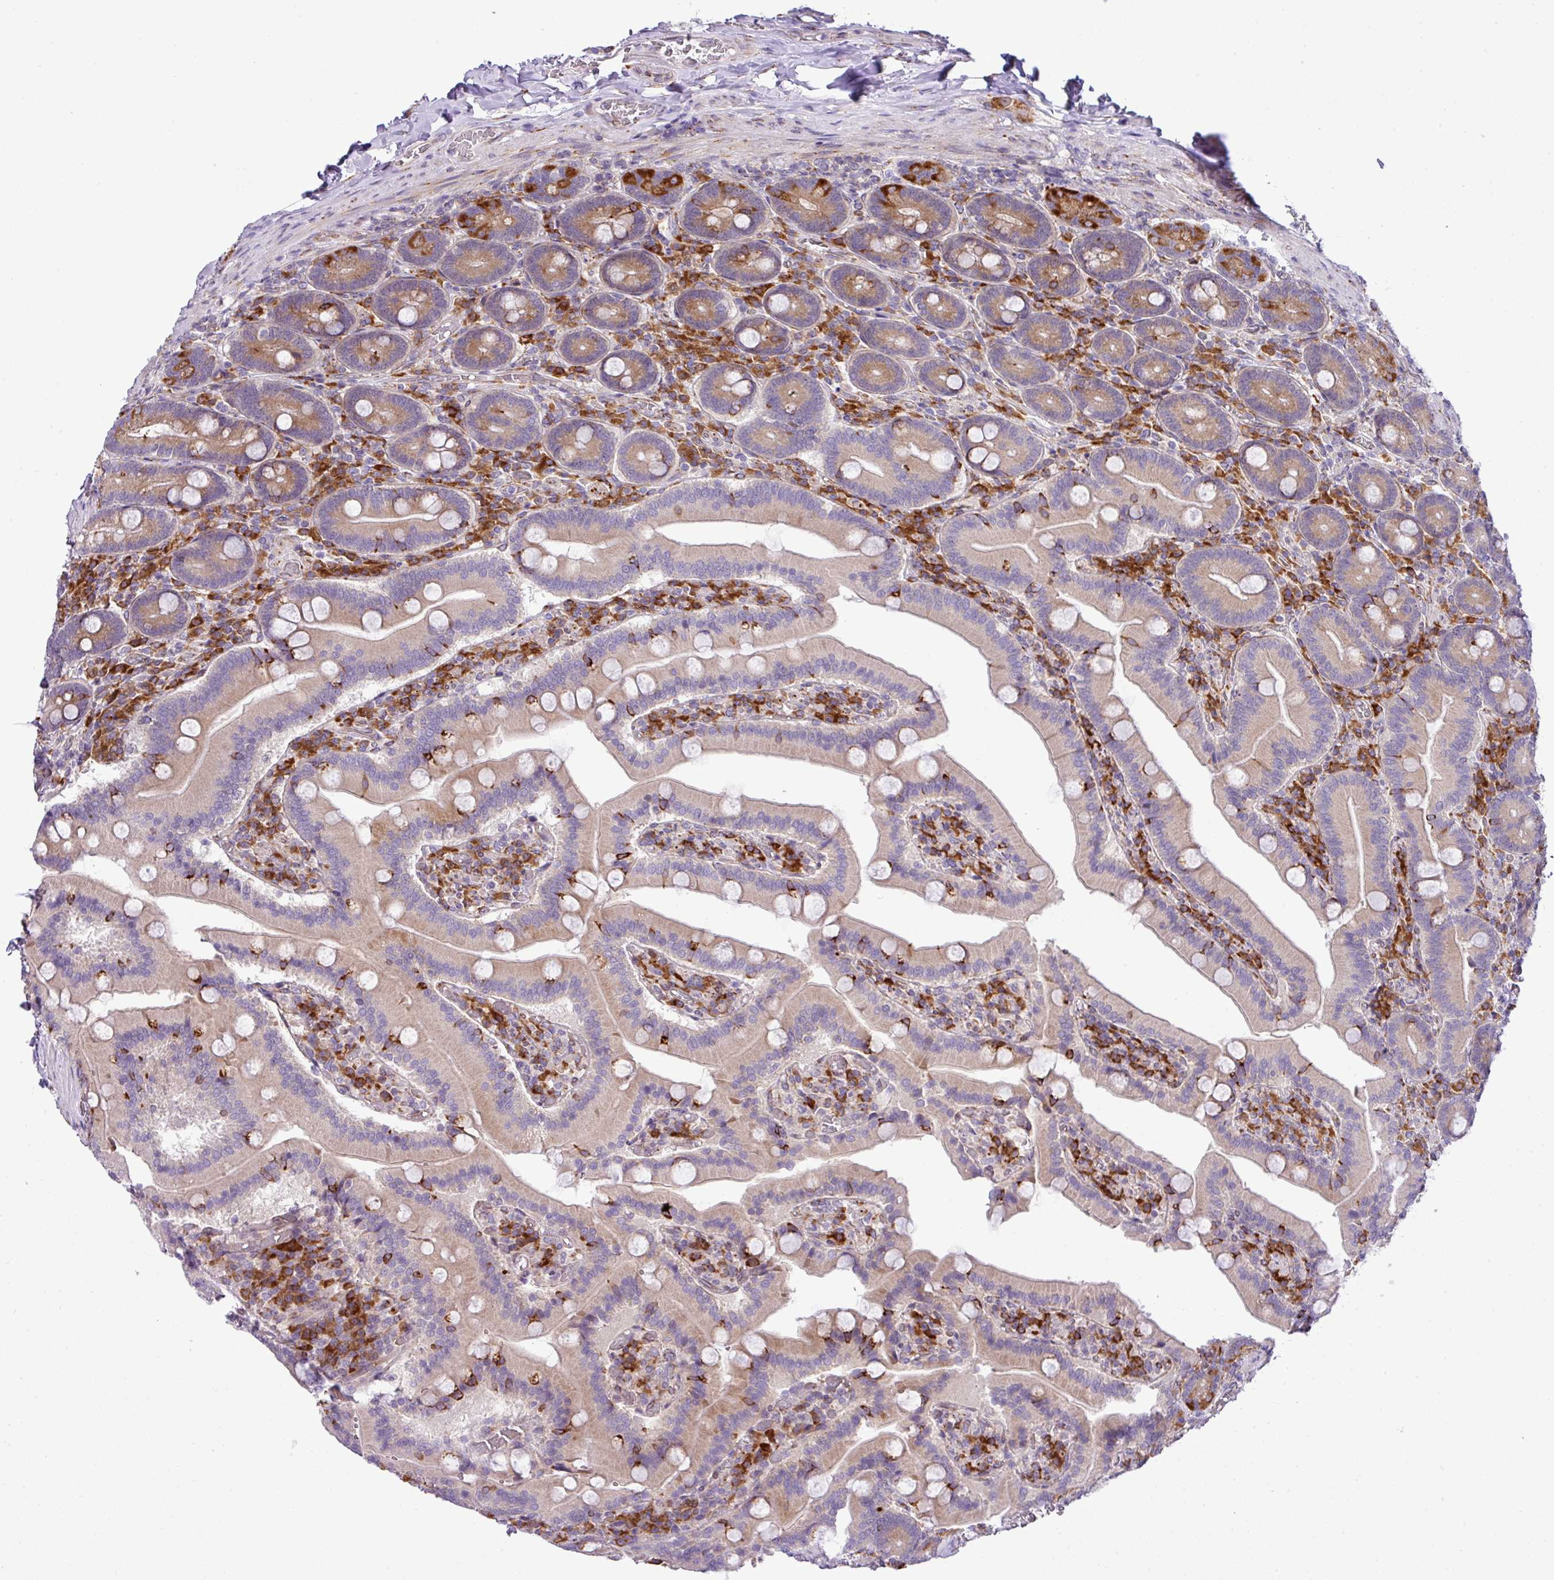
{"staining": {"intensity": "moderate", "quantity": "25%-75%", "location": "cytoplasmic/membranous"}, "tissue": "duodenum", "cell_type": "Glandular cells", "image_type": "normal", "snomed": [{"axis": "morphology", "description": "Normal tissue, NOS"}, {"axis": "topography", "description": "Duodenum"}], "caption": "Protein expression analysis of unremarkable human duodenum reveals moderate cytoplasmic/membranous staining in about 25%-75% of glandular cells.", "gene": "CFAP97", "patient": {"sex": "female", "age": 62}}